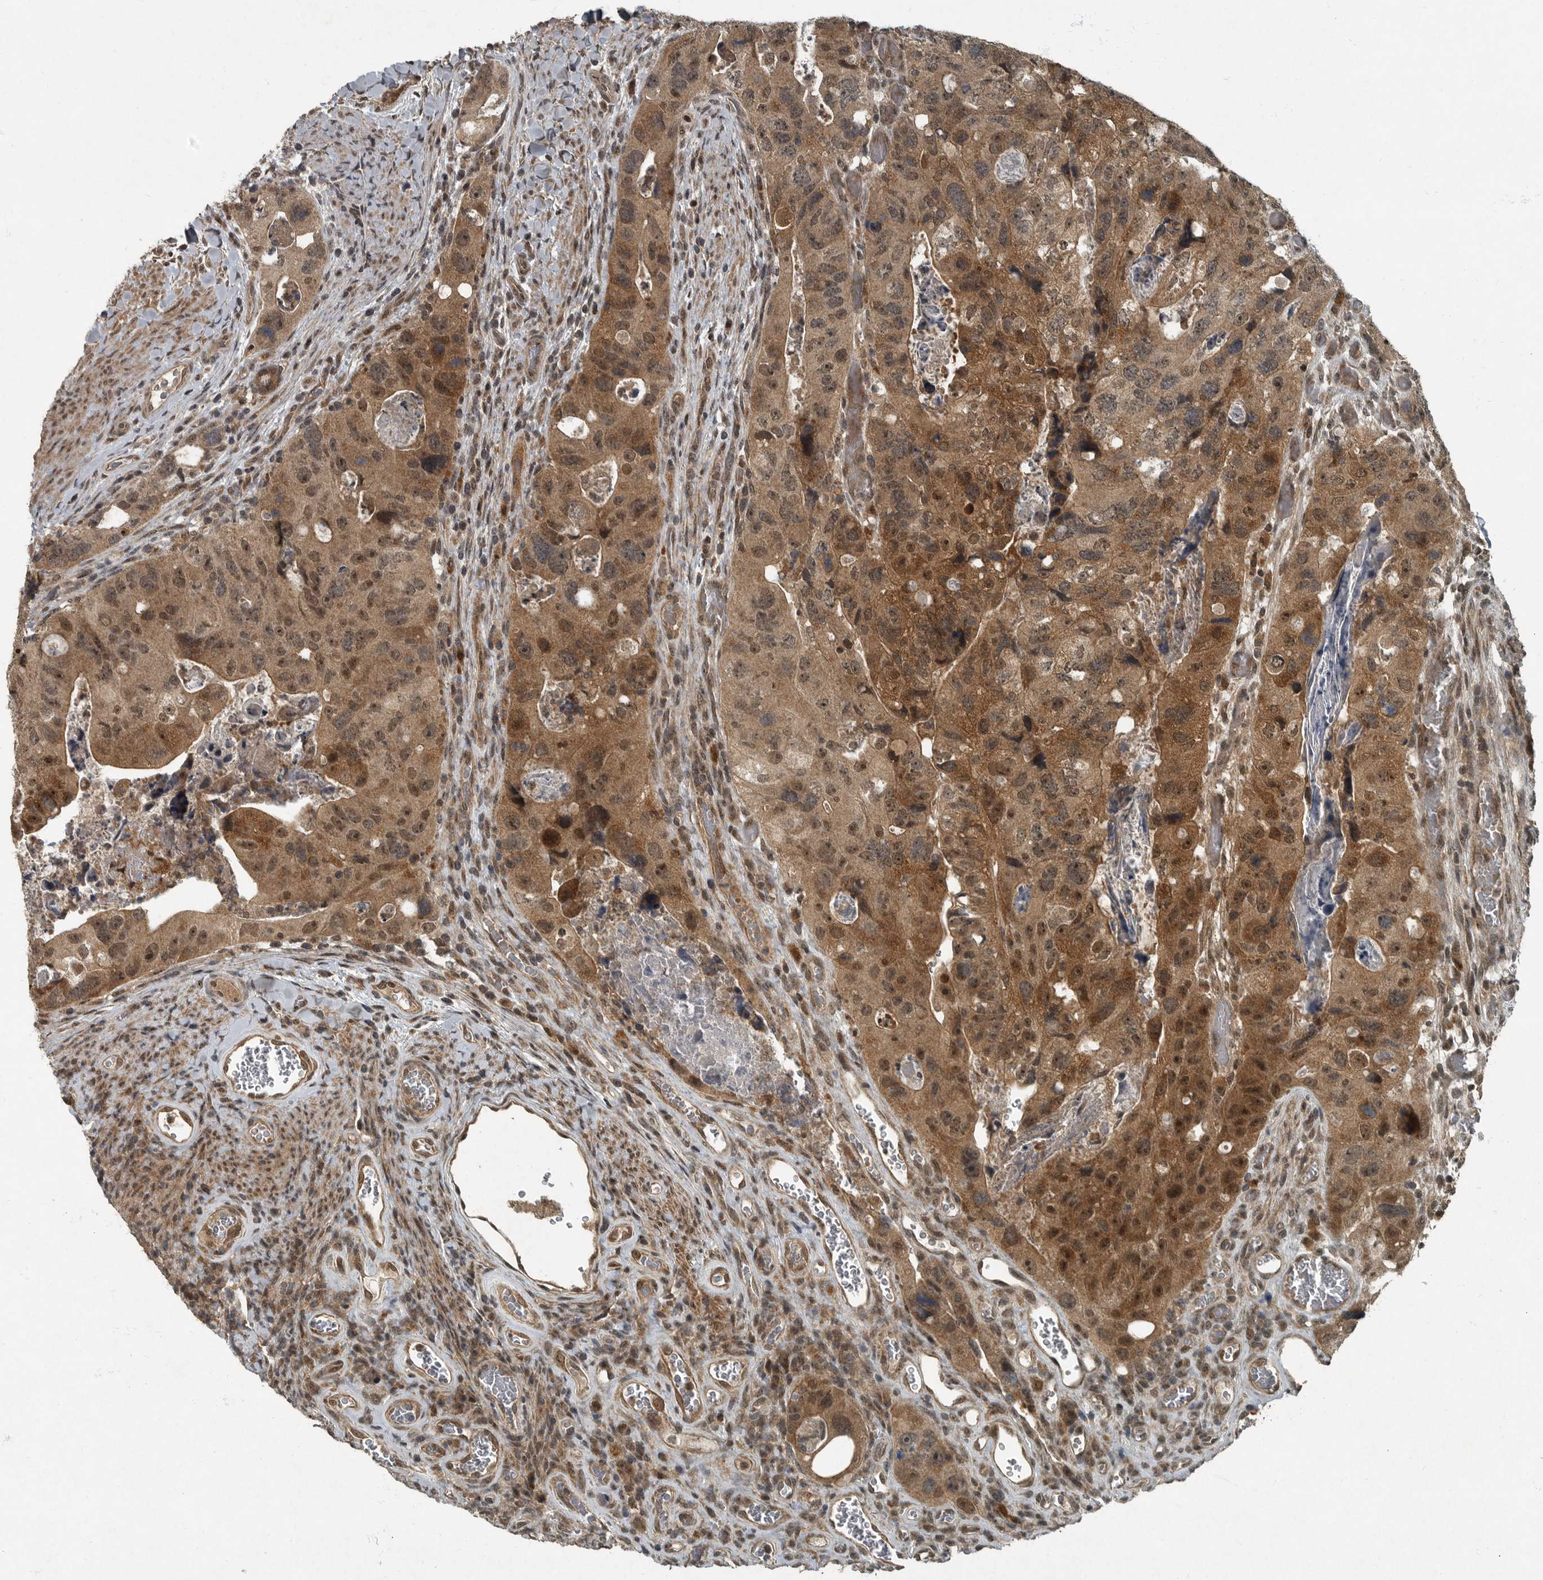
{"staining": {"intensity": "moderate", "quantity": ">75%", "location": "cytoplasmic/membranous,nuclear"}, "tissue": "colorectal cancer", "cell_type": "Tumor cells", "image_type": "cancer", "snomed": [{"axis": "morphology", "description": "Adenocarcinoma, NOS"}, {"axis": "topography", "description": "Rectum"}], "caption": "A photomicrograph of colorectal adenocarcinoma stained for a protein demonstrates moderate cytoplasmic/membranous and nuclear brown staining in tumor cells.", "gene": "FOXO1", "patient": {"sex": "male", "age": 59}}